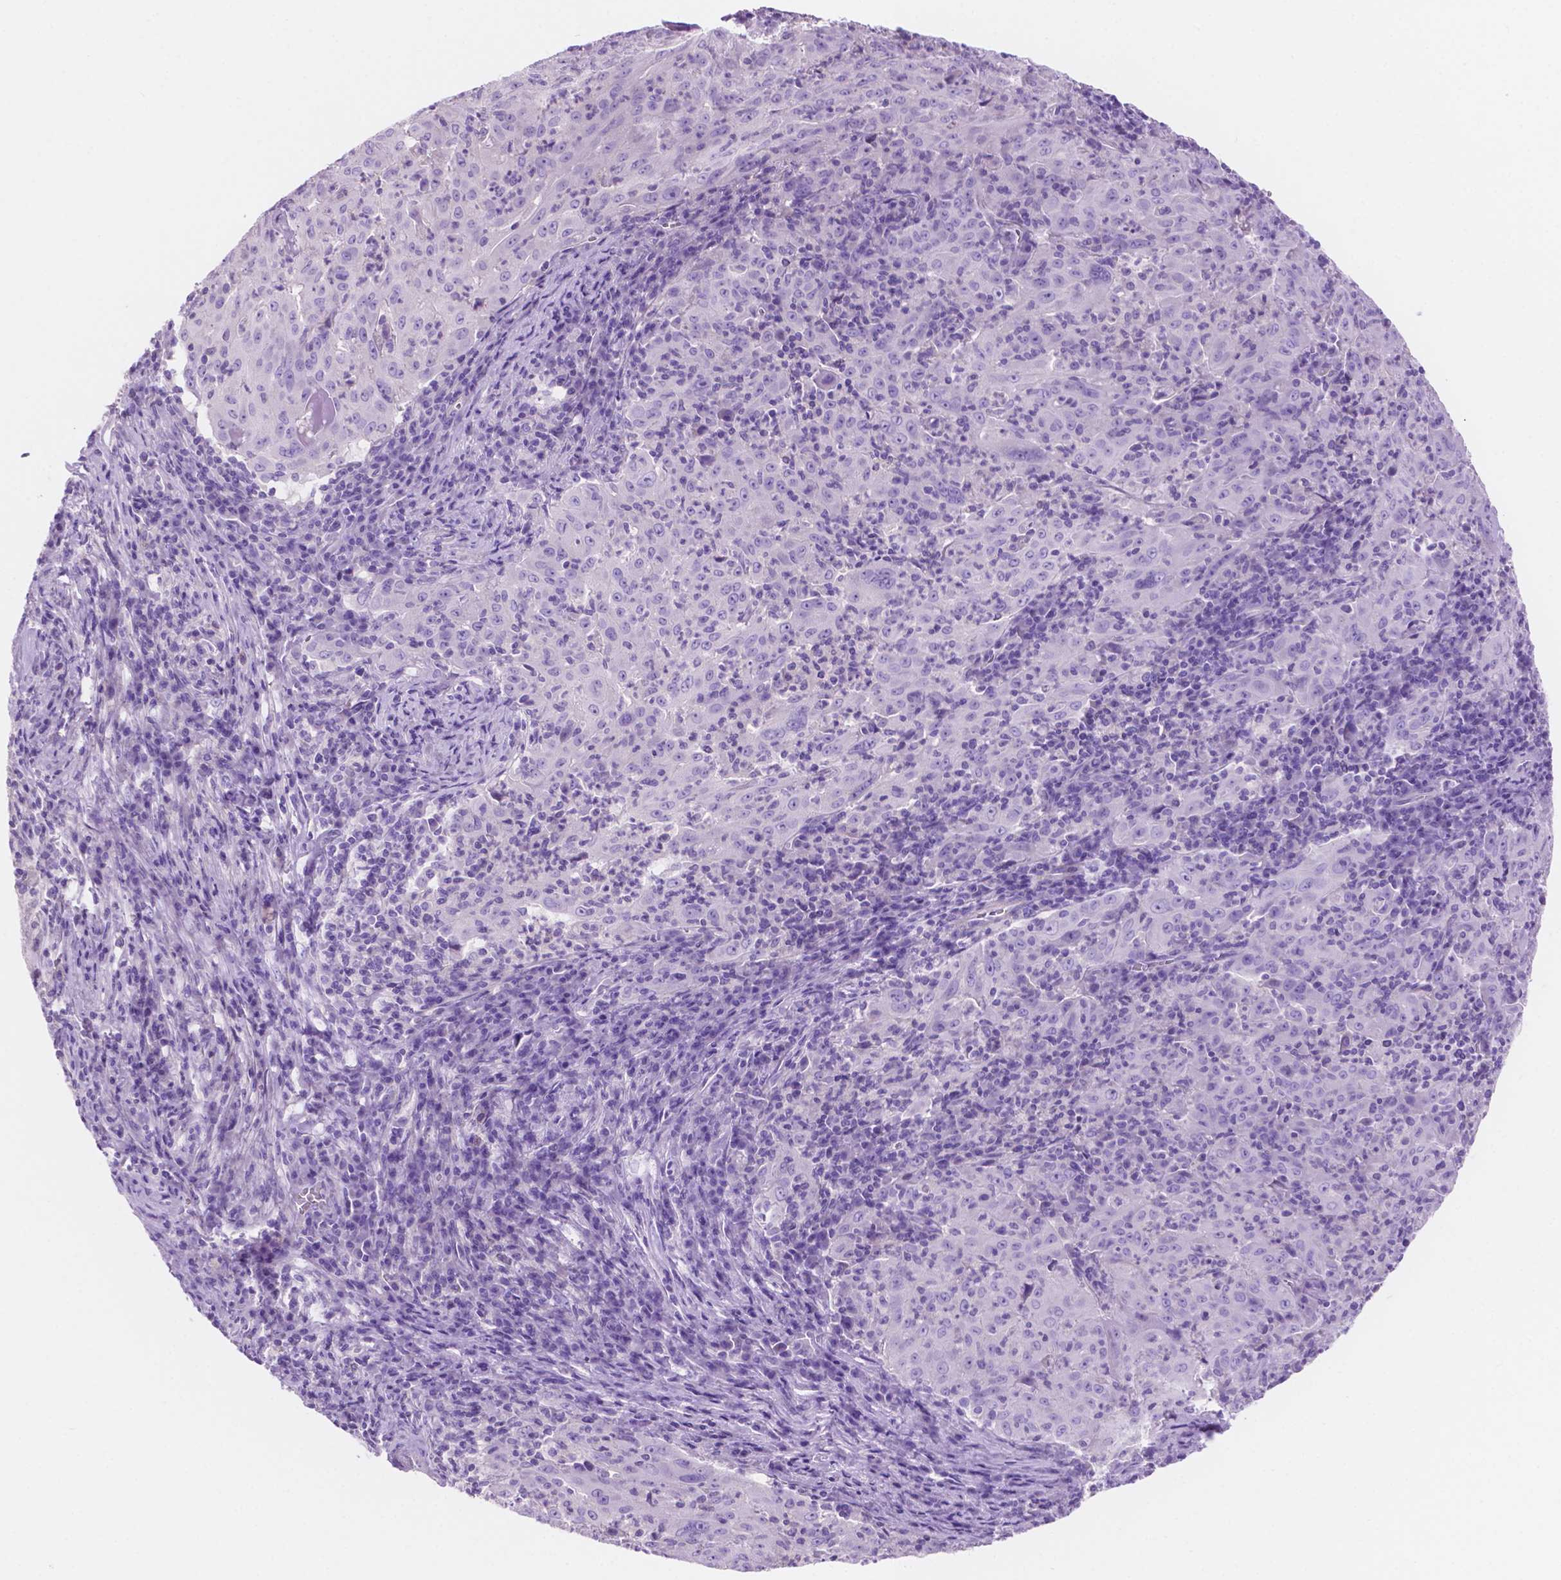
{"staining": {"intensity": "negative", "quantity": "none", "location": "none"}, "tissue": "pancreatic cancer", "cell_type": "Tumor cells", "image_type": "cancer", "snomed": [{"axis": "morphology", "description": "Adenocarcinoma, NOS"}, {"axis": "topography", "description": "Pancreas"}], "caption": "Tumor cells show no significant protein staining in pancreatic cancer.", "gene": "IGFN1", "patient": {"sex": "male", "age": 63}}